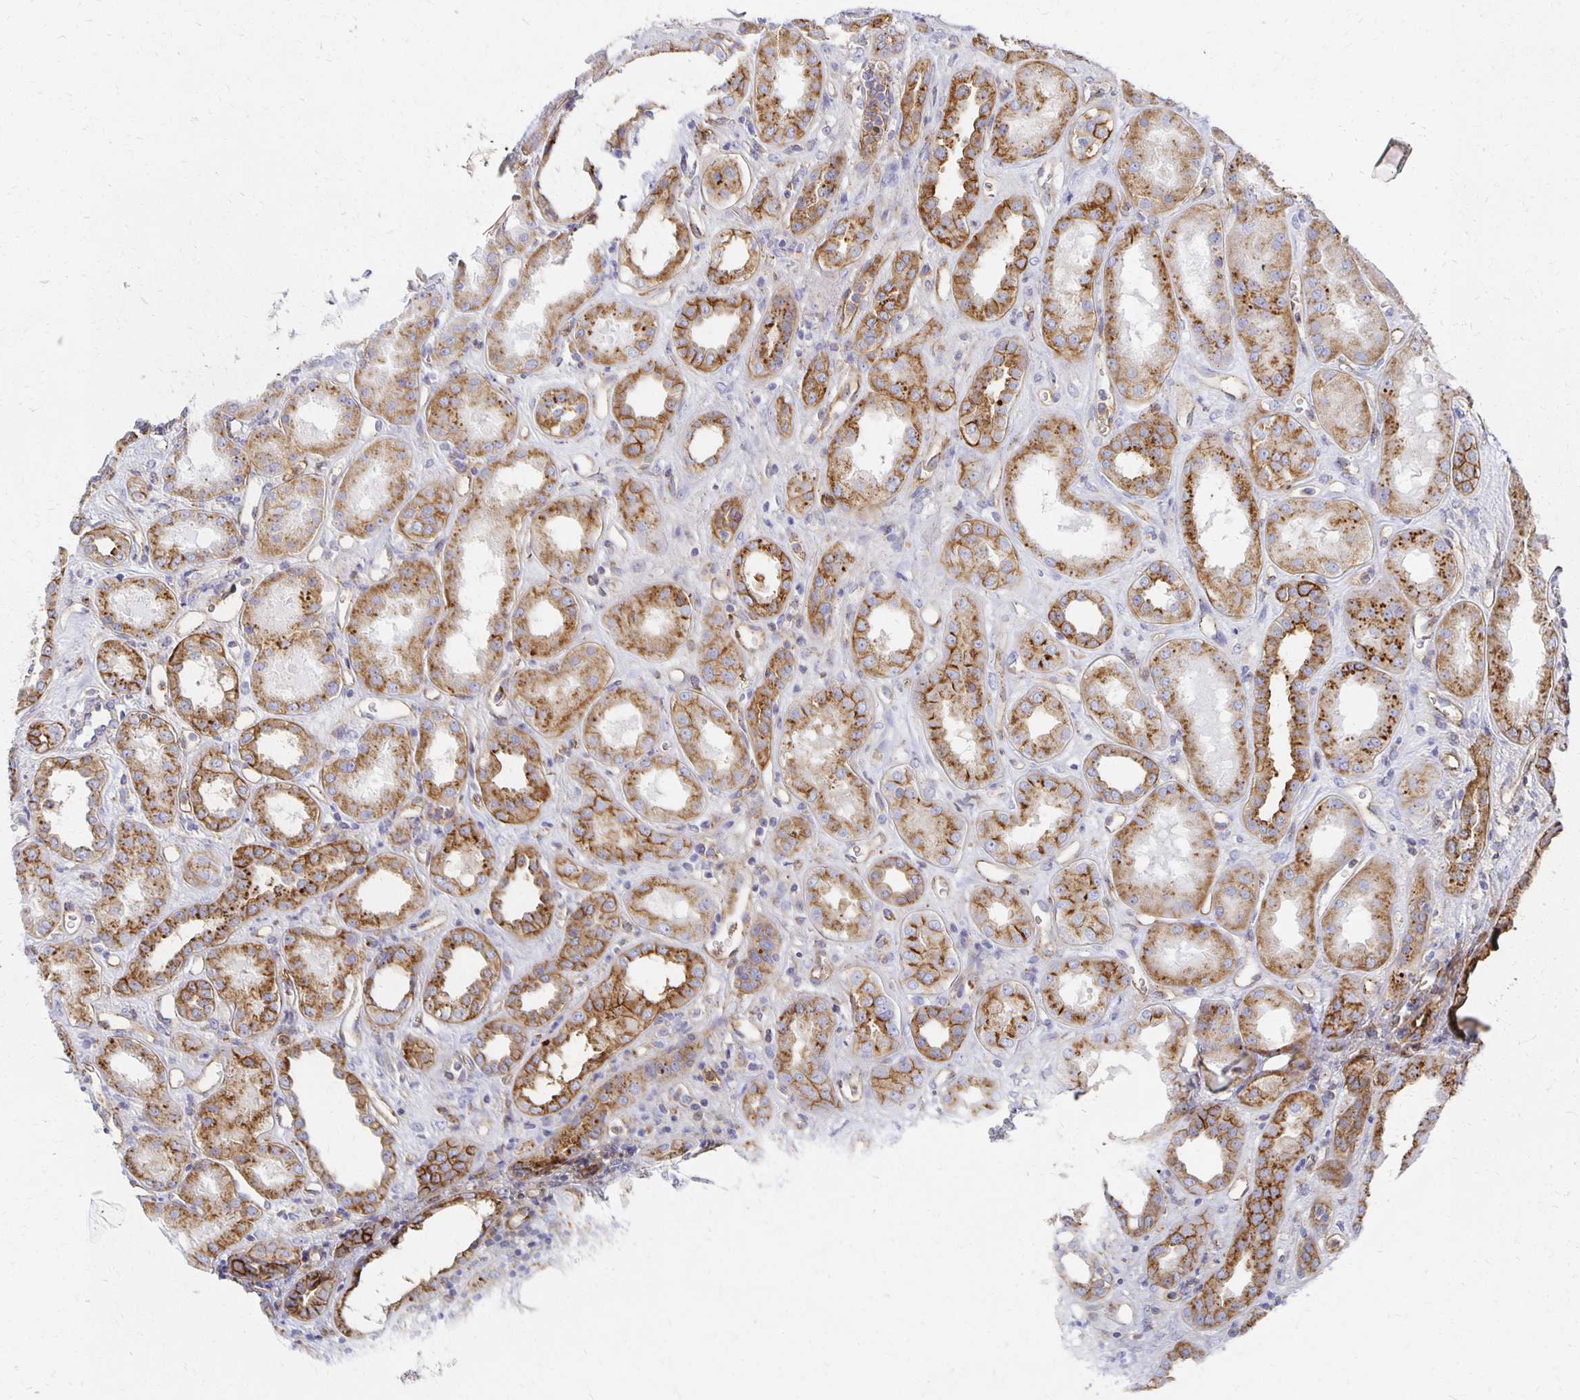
{"staining": {"intensity": "moderate", "quantity": ">75%", "location": "cytoplasmic/membranous"}, "tissue": "kidney", "cell_type": "Cells in glomeruli", "image_type": "normal", "snomed": [{"axis": "morphology", "description": "Normal tissue, NOS"}, {"axis": "topography", "description": "Kidney"}], "caption": "A photomicrograph of human kidney stained for a protein exhibits moderate cytoplasmic/membranous brown staining in cells in glomeruli. (DAB (3,3'-diaminobenzidine) IHC with brightfield microscopy, high magnification).", "gene": "TAAR1", "patient": {"sex": "male", "age": 59}}